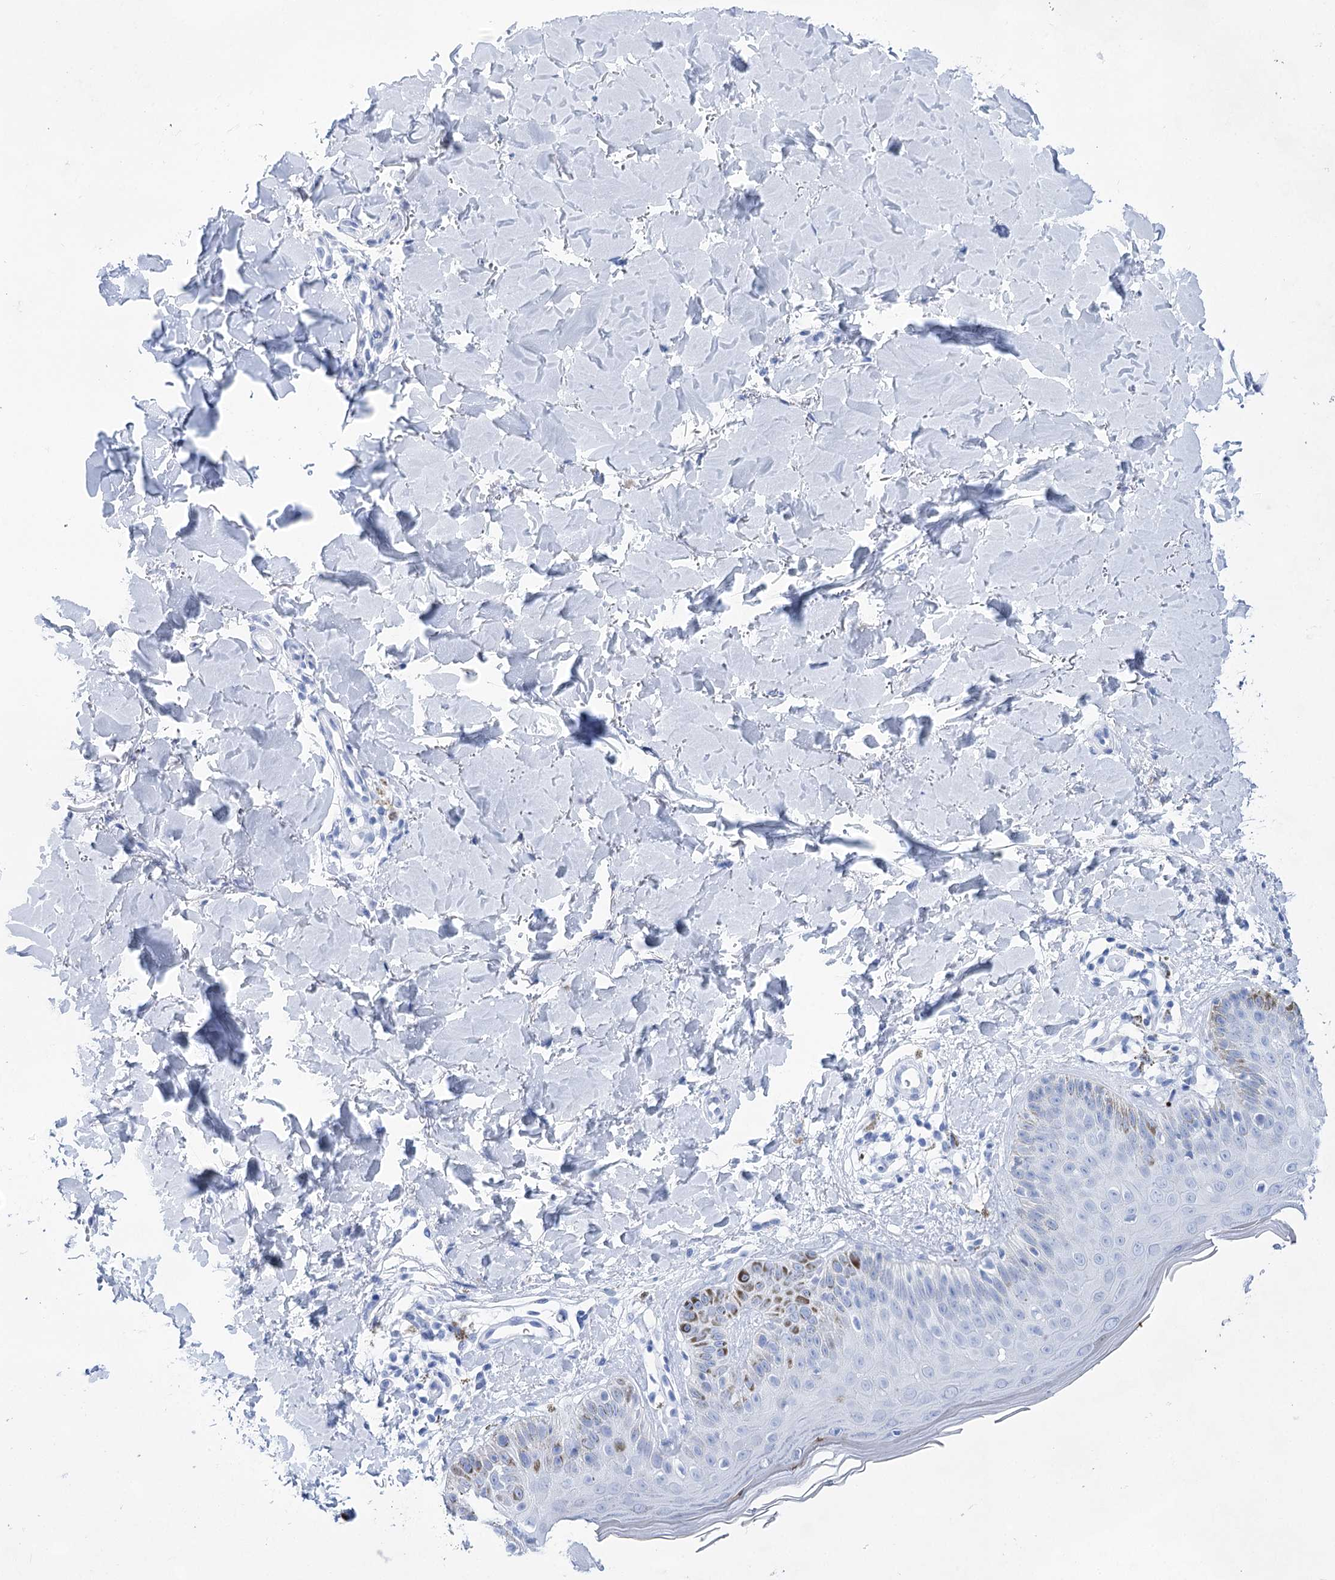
{"staining": {"intensity": "negative", "quantity": "none", "location": "none"}, "tissue": "skin", "cell_type": "Fibroblasts", "image_type": "normal", "snomed": [{"axis": "morphology", "description": "Normal tissue, NOS"}, {"axis": "topography", "description": "Skin"}], "caption": "High power microscopy image of an IHC photomicrograph of benign skin, revealing no significant expression in fibroblasts. (Stains: DAB (3,3'-diaminobenzidine) immunohistochemistry (IHC) with hematoxylin counter stain, Microscopy: brightfield microscopy at high magnification).", "gene": "LALBA", "patient": {"sex": "male", "age": 52}}